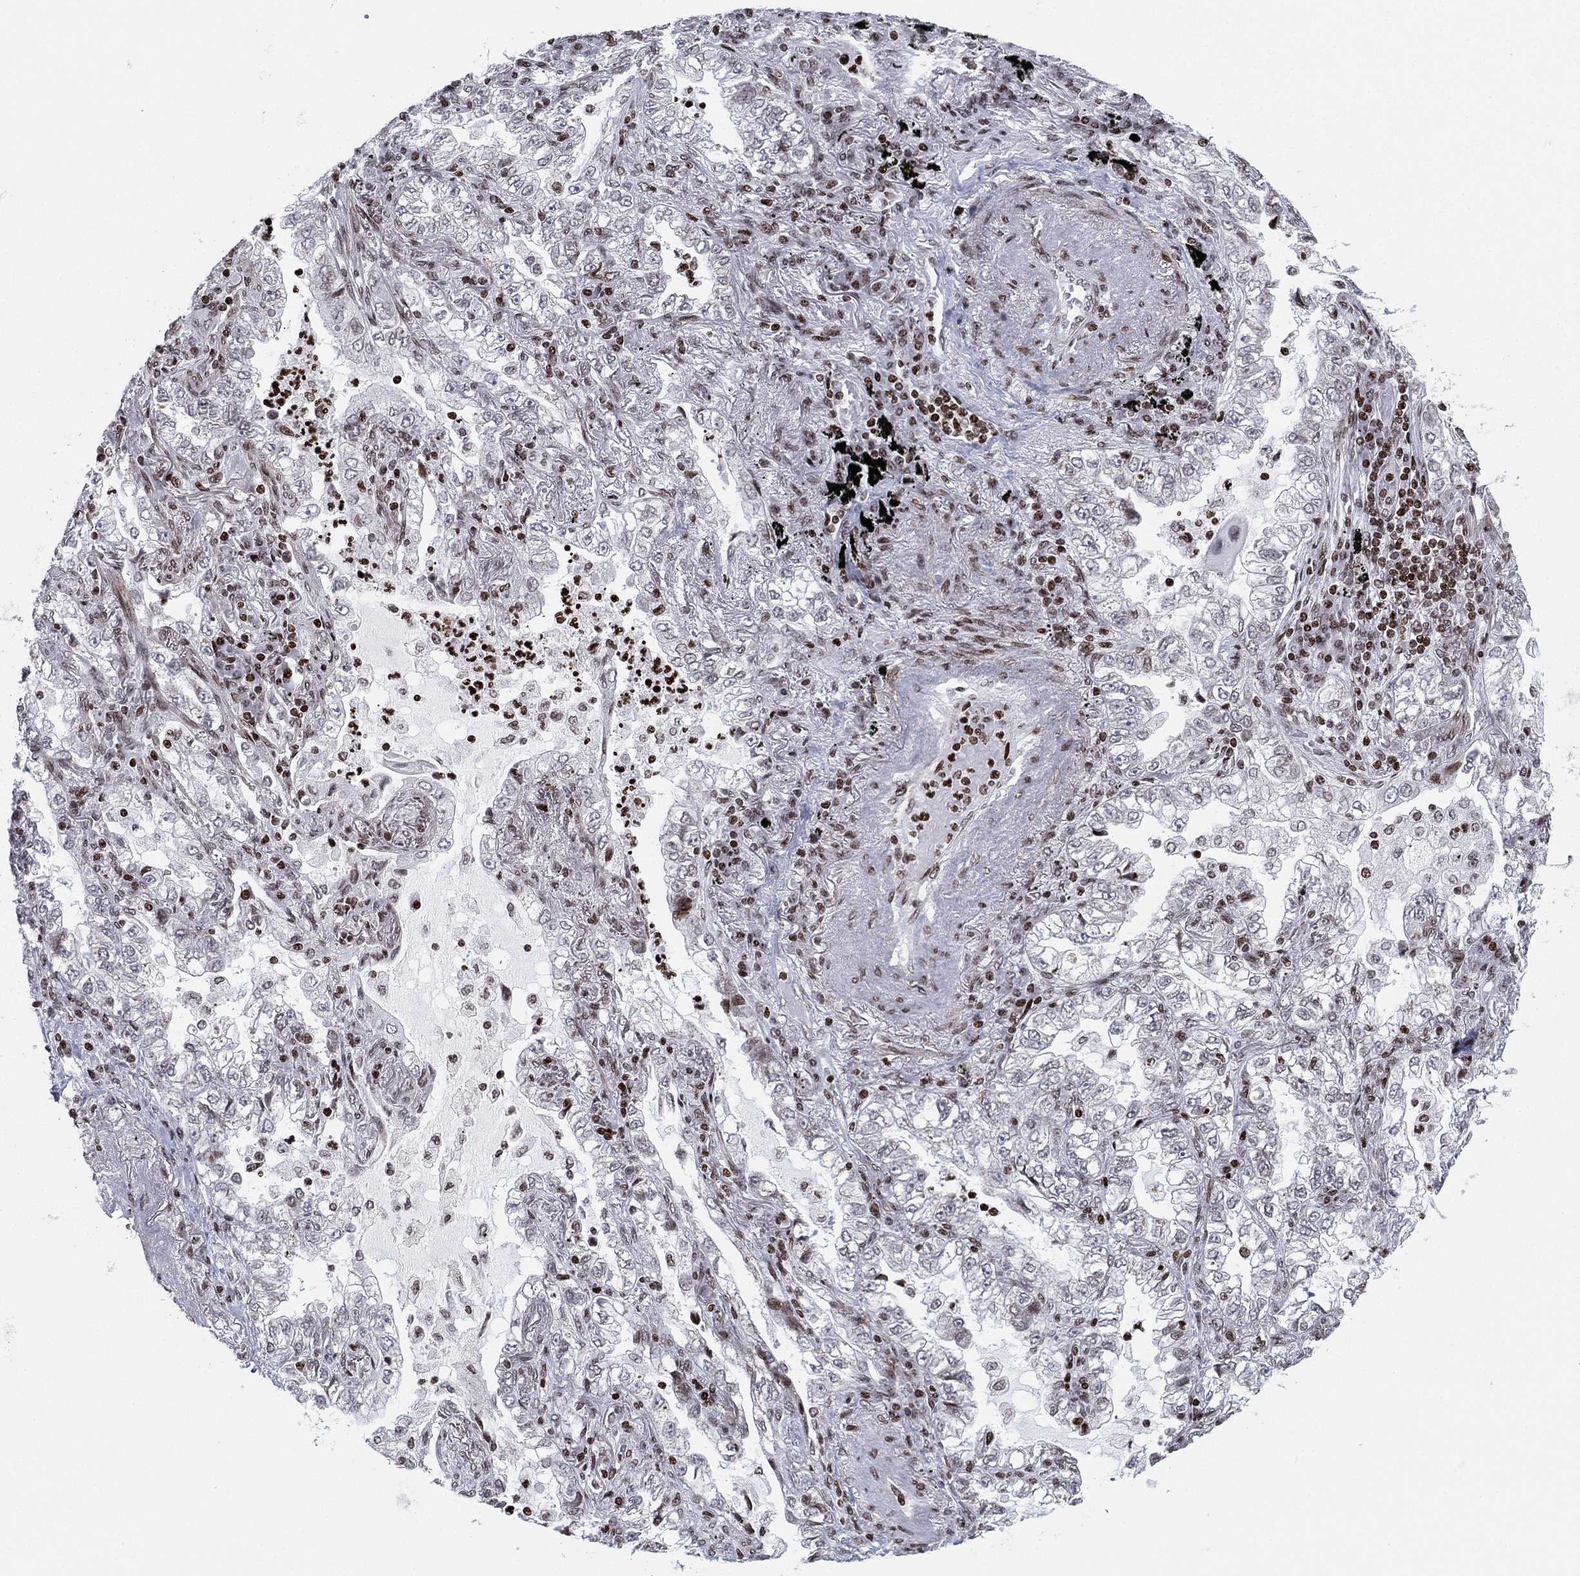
{"staining": {"intensity": "negative", "quantity": "none", "location": "none"}, "tissue": "lung cancer", "cell_type": "Tumor cells", "image_type": "cancer", "snomed": [{"axis": "morphology", "description": "Adenocarcinoma, NOS"}, {"axis": "topography", "description": "Lung"}], "caption": "Immunohistochemistry (IHC) of lung adenocarcinoma displays no expression in tumor cells. (Brightfield microscopy of DAB (3,3'-diaminobenzidine) IHC at high magnification).", "gene": "MFSD14A", "patient": {"sex": "female", "age": 73}}